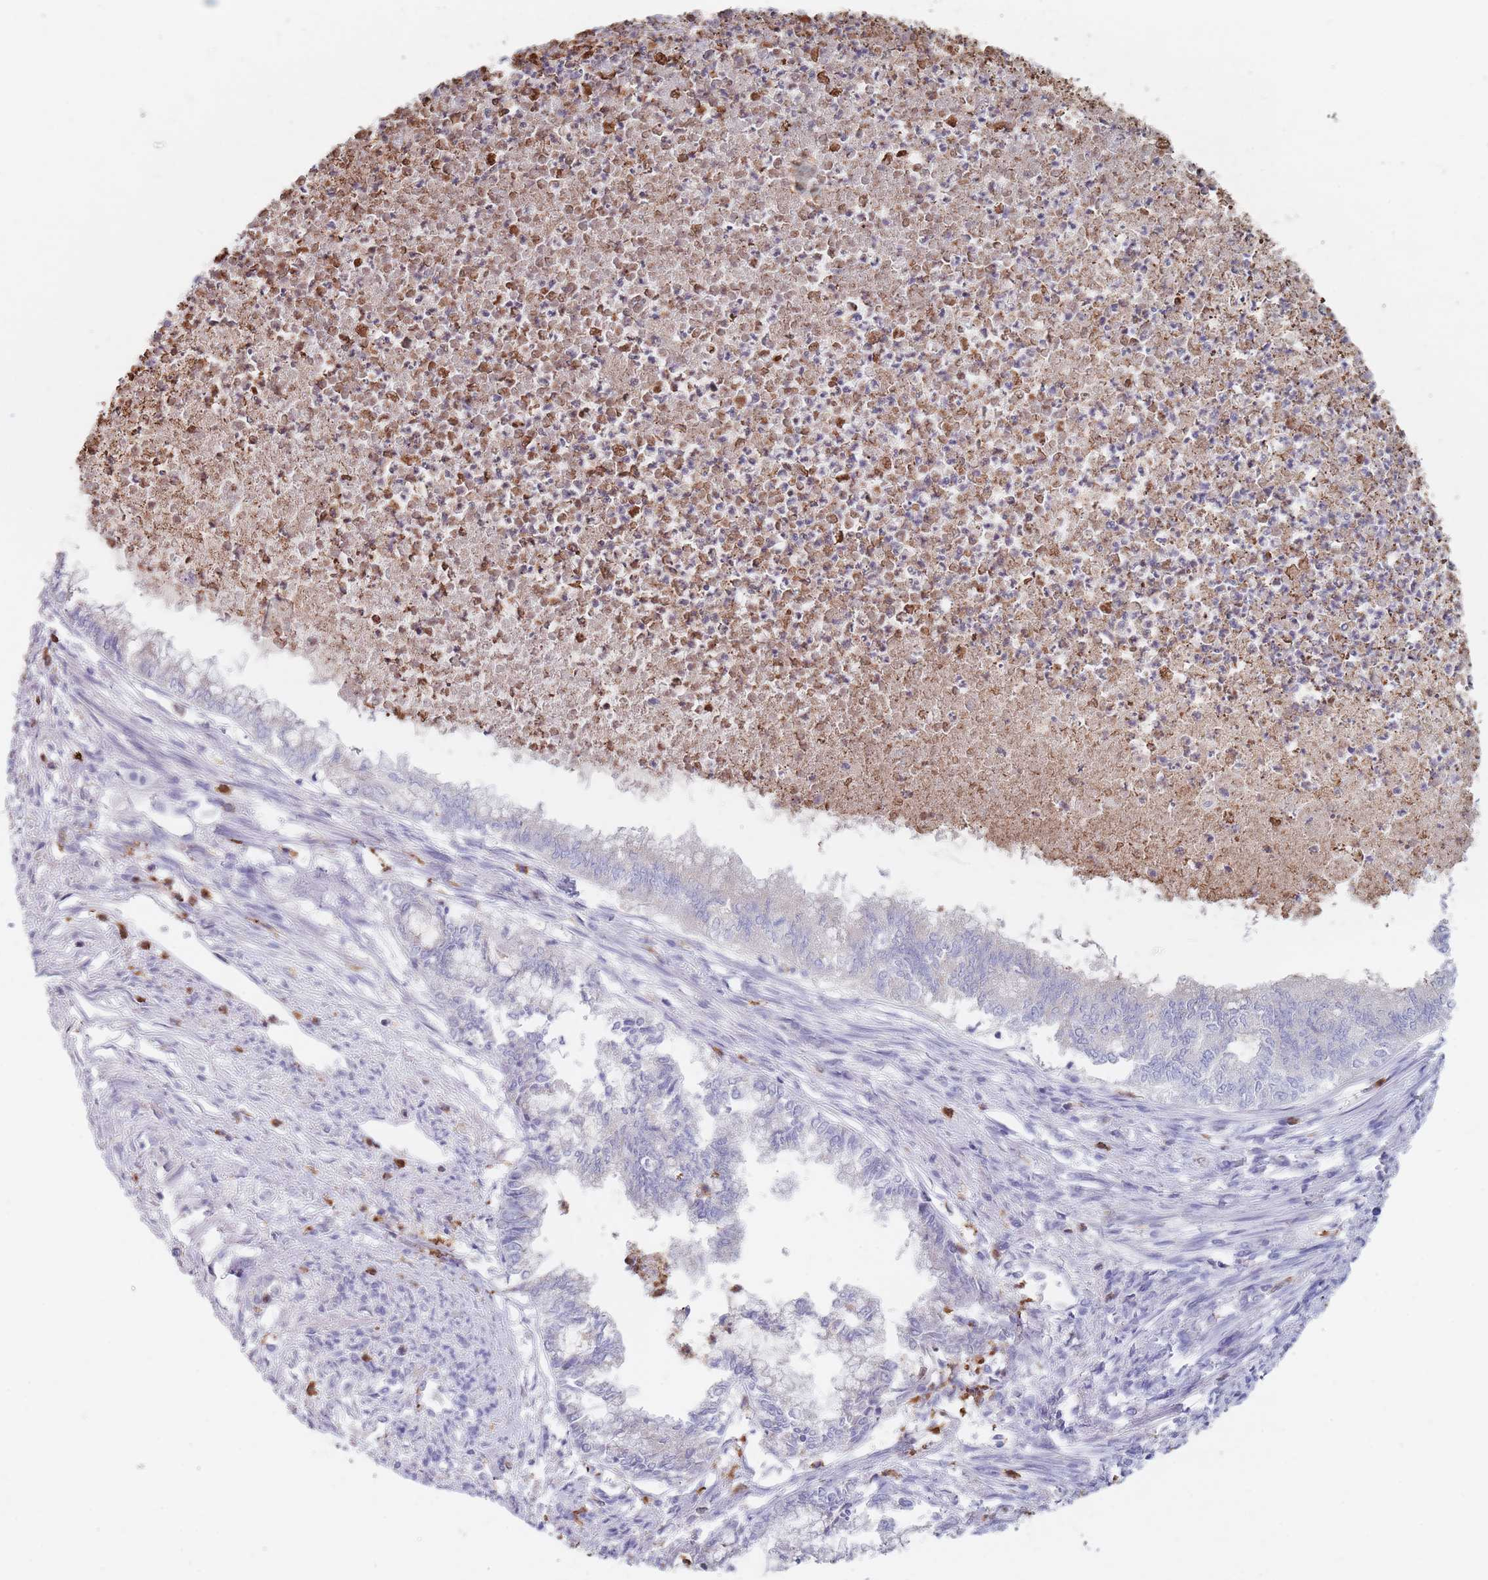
{"staining": {"intensity": "negative", "quantity": "none", "location": "none"}, "tissue": "endometrial cancer", "cell_type": "Tumor cells", "image_type": "cancer", "snomed": [{"axis": "morphology", "description": "Adenocarcinoma, NOS"}, {"axis": "topography", "description": "Endometrium"}], "caption": "IHC micrograph of human adenocarcinoma (endometrial) stained for a protein (brown), which reveals no expression in tumor cells.", "gene": "ATP1A3", "patient": {"sex": "female", "age": 79}}